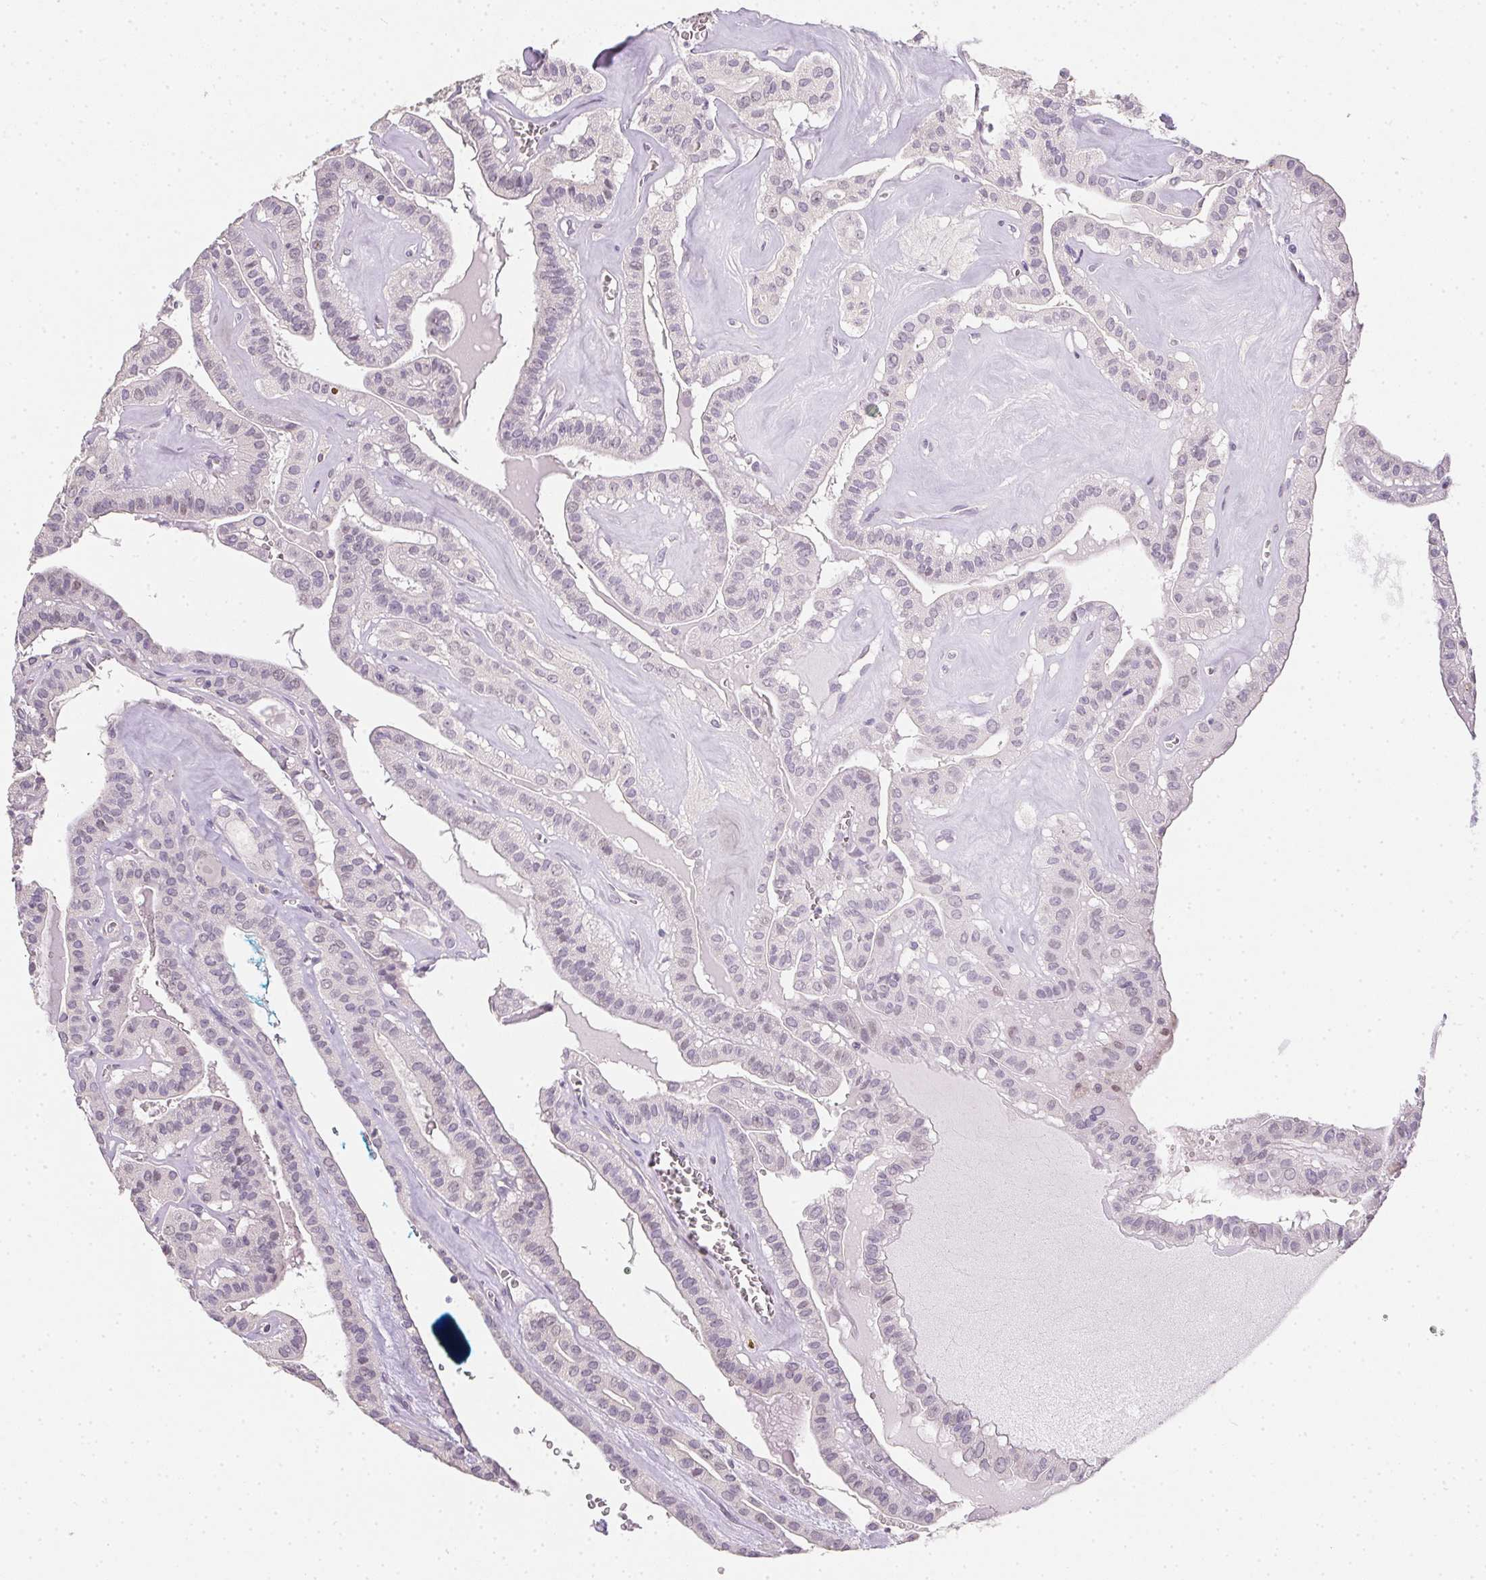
{"staining": {"intensity": "negative", "quantity": "none", "location": "none"}, "tissue": "thyroid cancer", "cell_type": "Tumor cells", "image_type": "cancer", "snomed": [{"axis": "morphology", "description": "Papillary adenocarcinoma, NOS"}, {"axis": "topography", "description": "Thyroid gland"}], "caption": "Immunohistochemistry (IHC) of human thyroid papillary adenocarcinoma displays no positivity in tumor cells.", "gene": "ZBBX", "patient": {"sex": "male", "age": 52}}